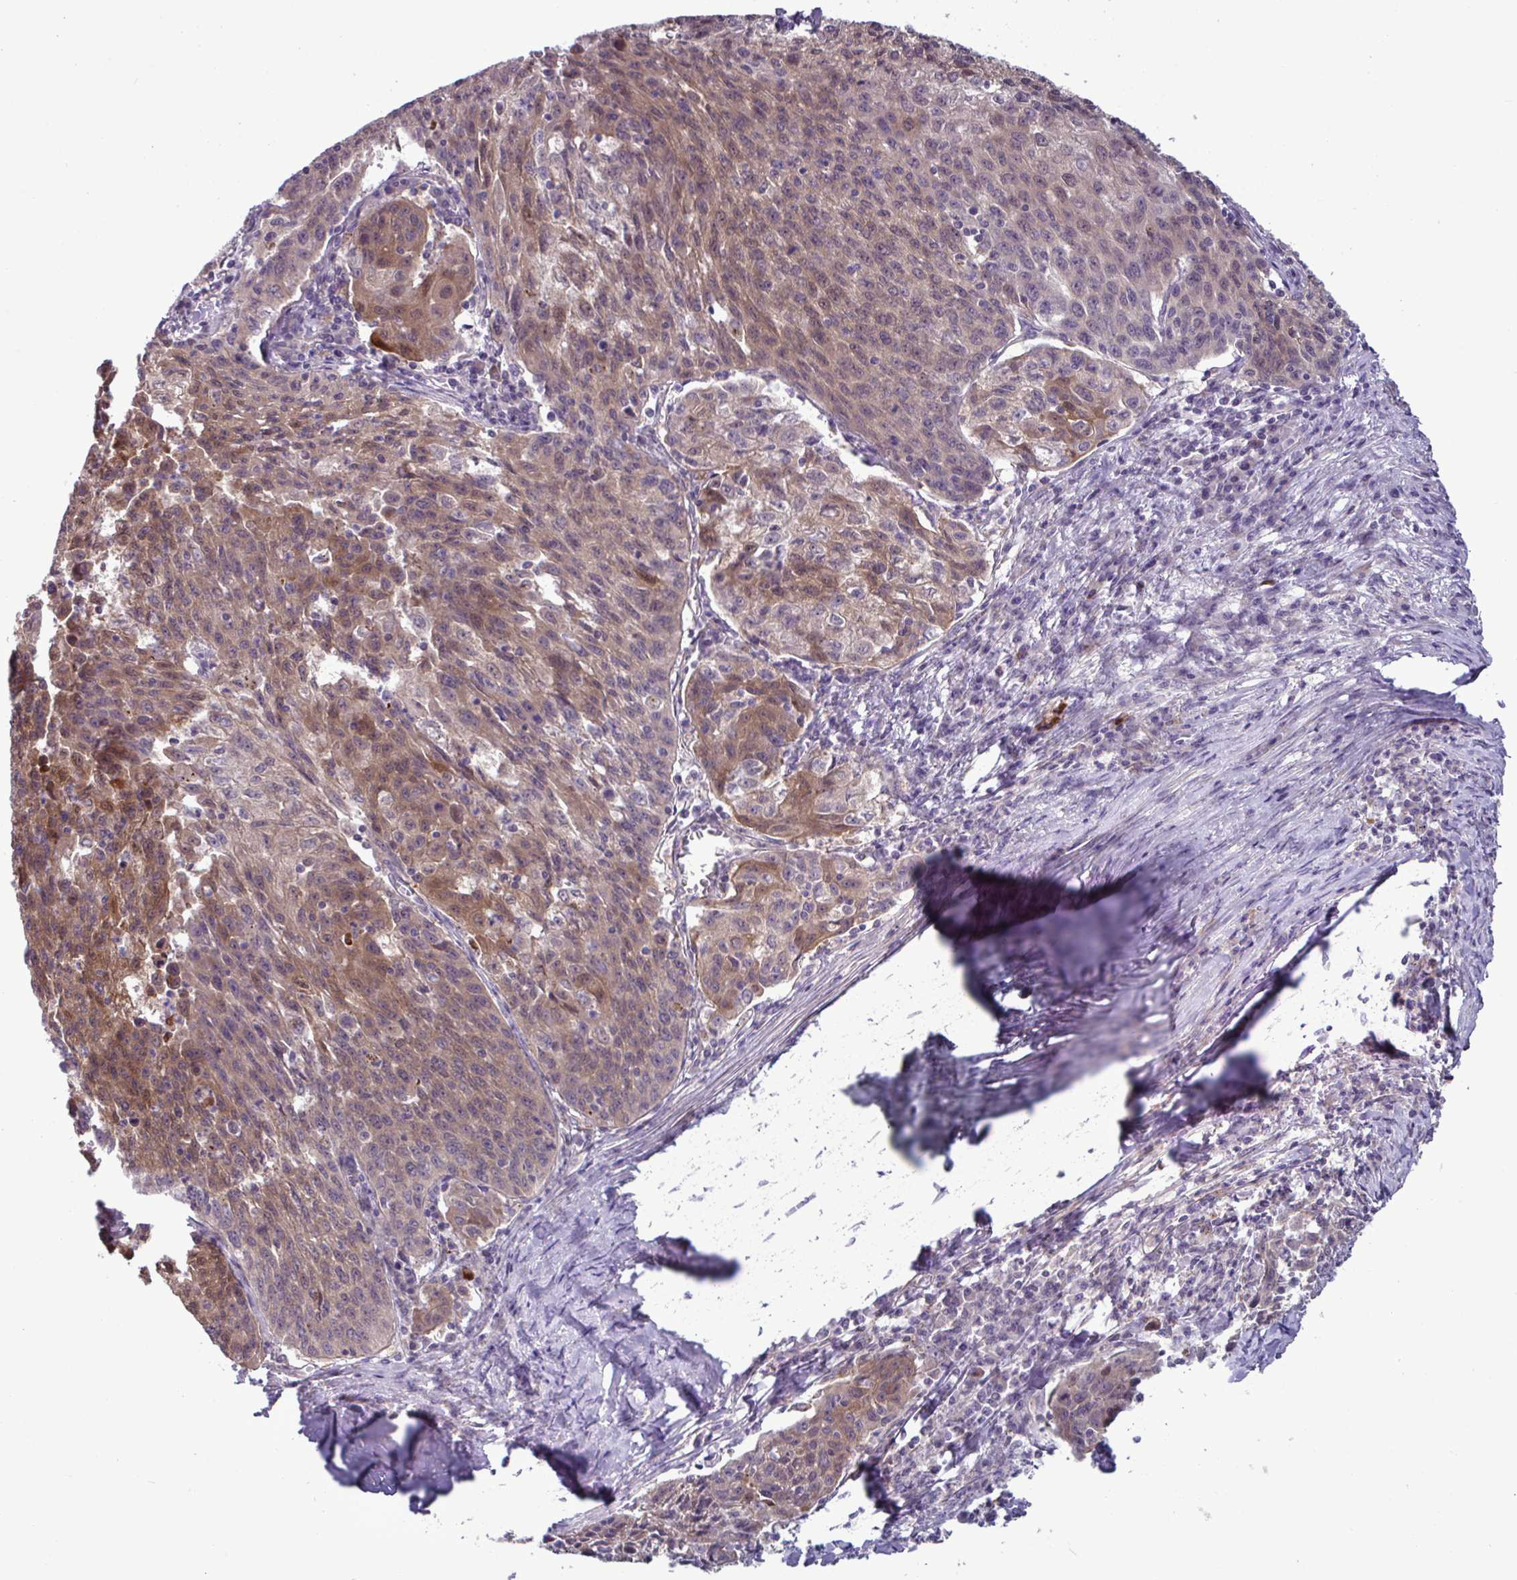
{"staining": {"intensity": "moderate", "quantity": "25%-75%", "location": "cytoplasmic/membranous,nuclear"}, "tissue": "lung cancer", "cell_type": "Tumor cells", "image_type": "cancer", "snomed": [{"axis": "morphology", "description": "Squamous cell carcinoma, NOS"}, {"axis": "morphology", "description": "Squamous cell carcinoma, metastatic, NOS"}, {"axis": "topography", "description": "Bronchus"}, {"axis": "topography", "description": "Lung"}], "caption": "IHC (DAB (3,3'-diaminobenzidine)) staining of lung cancer displays moderate cytoplasmic/membranous and nuclear protein staining in about 25%-75% of tumor cells.", "gene": "GLTP", "patient": {"sex": "male", "age": 62}}